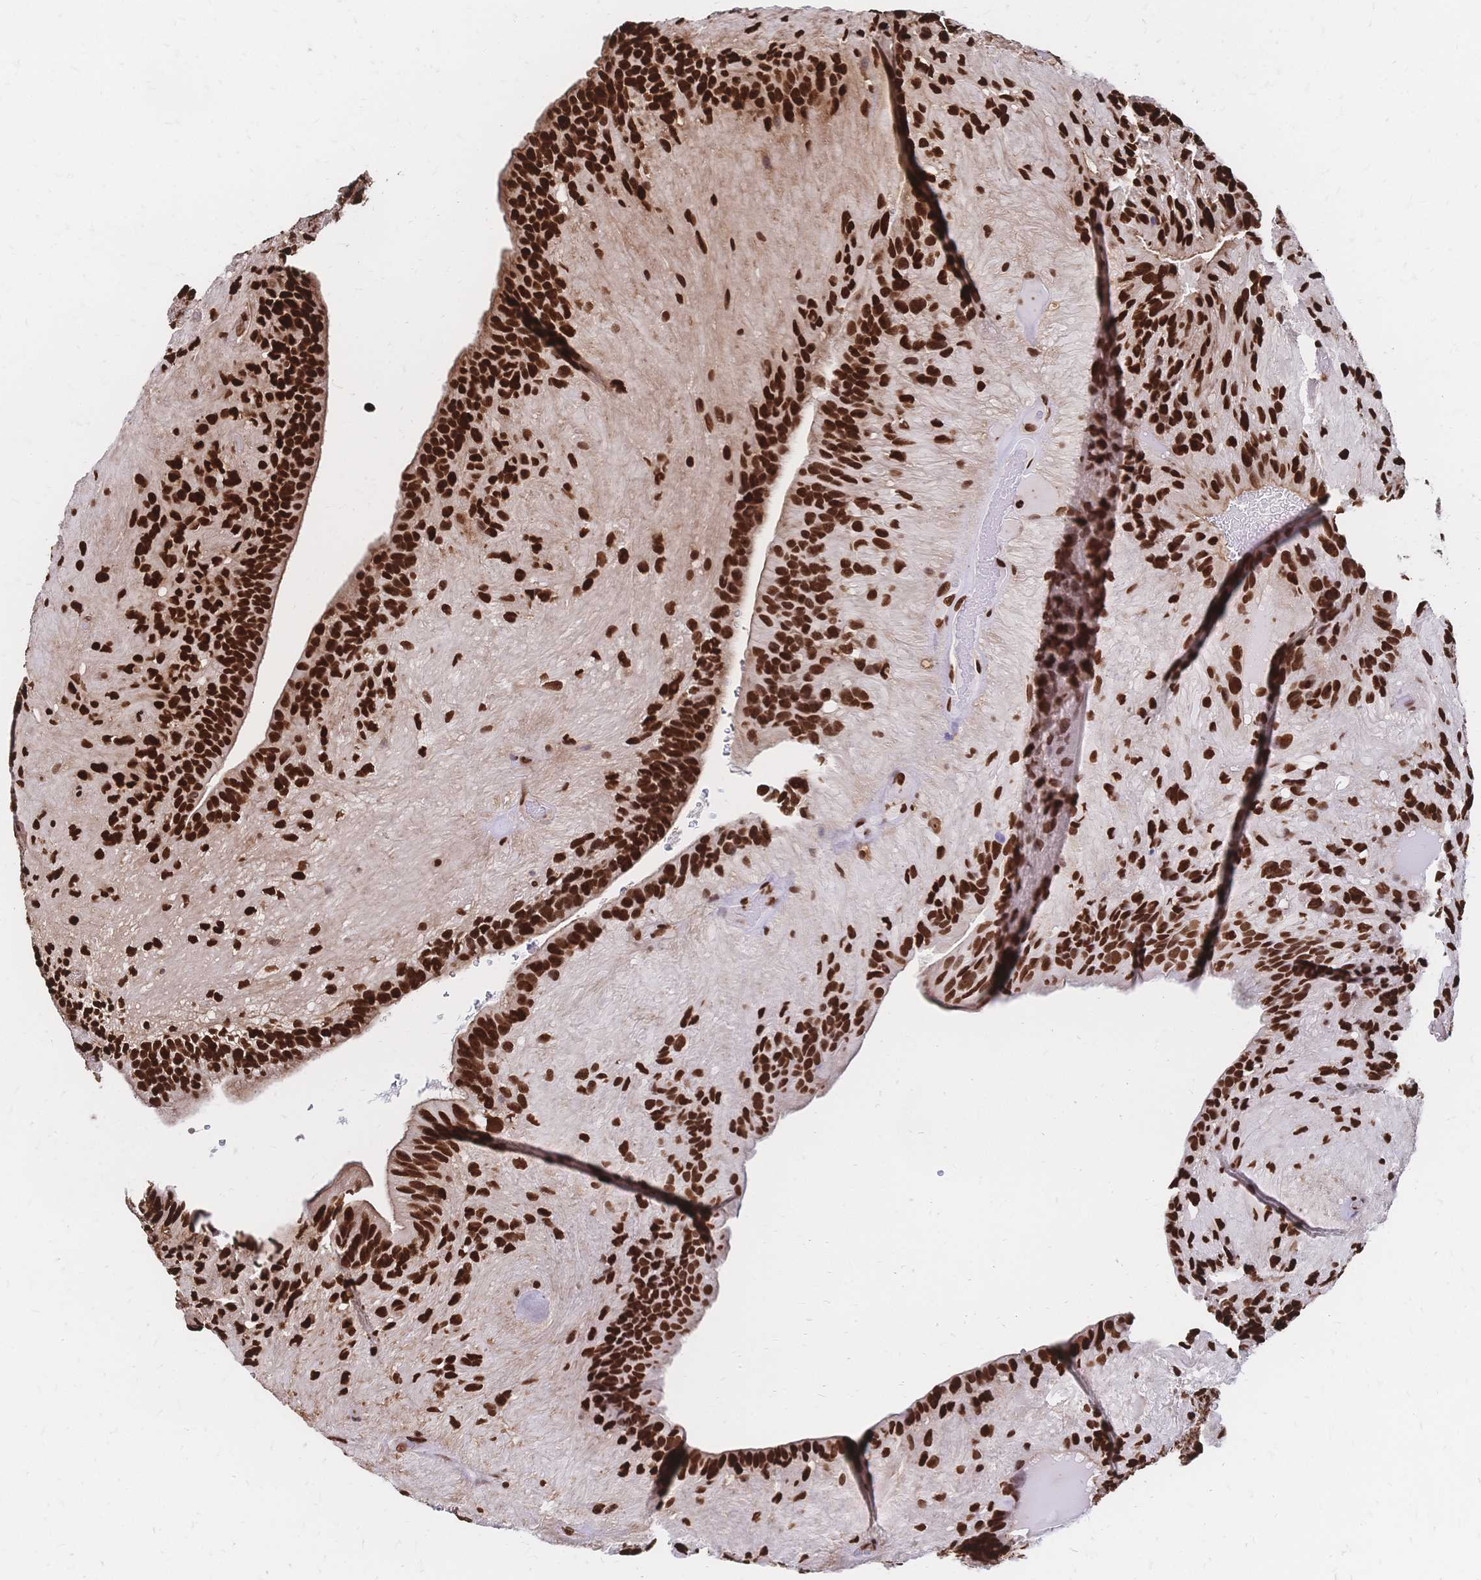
{"staining": {"intensity": "strong", "quantity": ">75%", "location": "nuclear"}, "tissue": "glioma", "cell_type": "Tumor cells", "image_type": "cancer", "snomed": [{"axis": "morphology", "description": "Glioma, malignant, Low grade"}, {"axis": "topography", "description": "Brain"}], "caption": "Glioma stained with a protein marker shows strong staining in tumor cells.", "gene": "HDGF", "patient": {"sex": "male", "age": 31}}